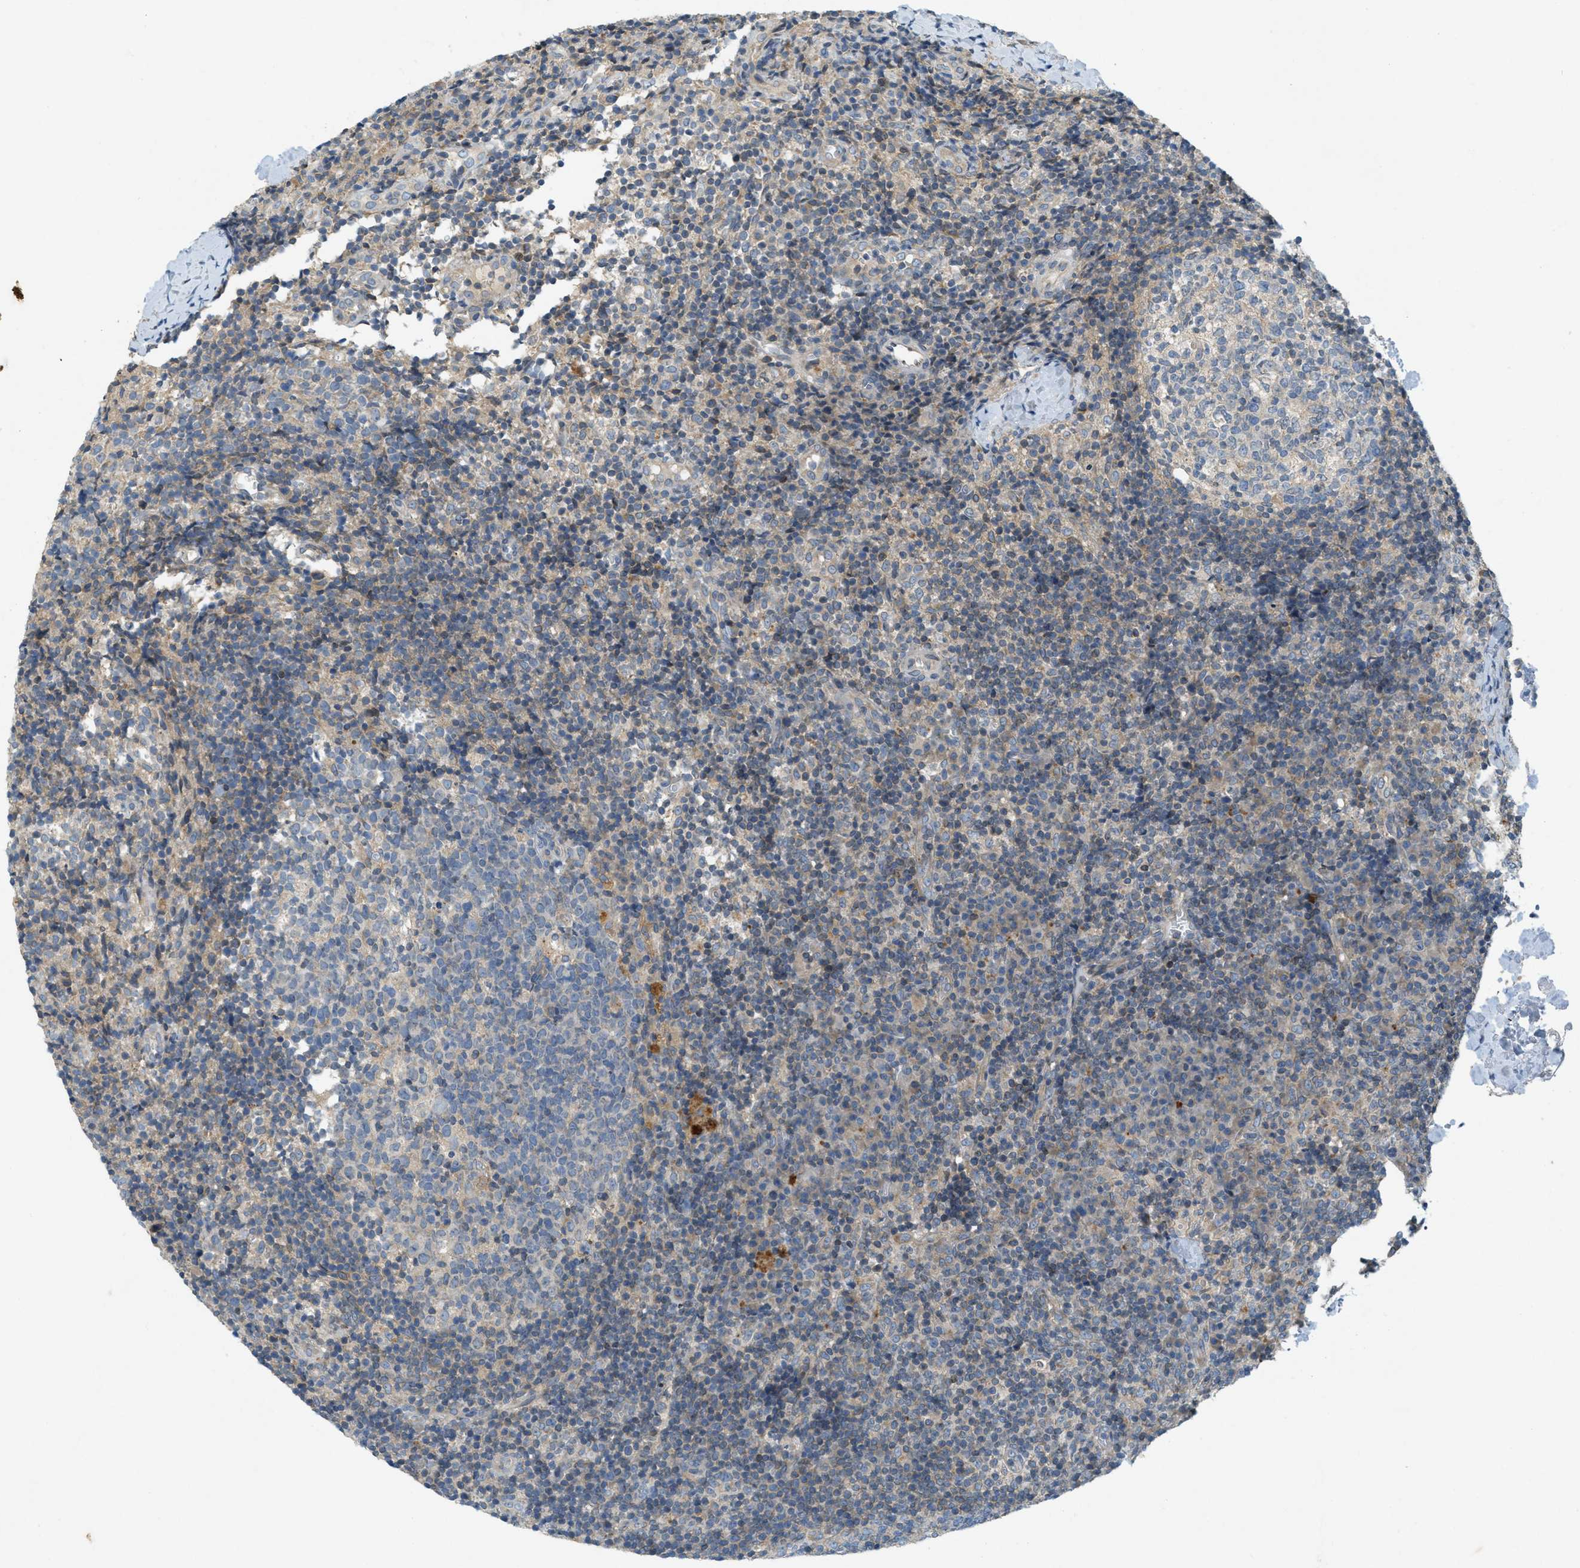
{"staining": {"intensity": "weak", "quantity": "<25%", "location": "cytoplasmic/membranous"}, "tissue": "lymph node", "cell_type": "Germinal center cells", "image_type": "normal", "snomed": [{"axis": "morphology", "description": "Normal tissue, NOS"}, {"axis": "morphology", "description": "Inflammation, NOS"}, {"axis": "topography", "description": "Lymph node"}], "caption": "IHC histopathology image of normal lymph node stained for a protein (brown), which shows no positivity in germinal center cells.", "gene": "SIGMAR1", "patient": {"sex": "male", "age": 55}}